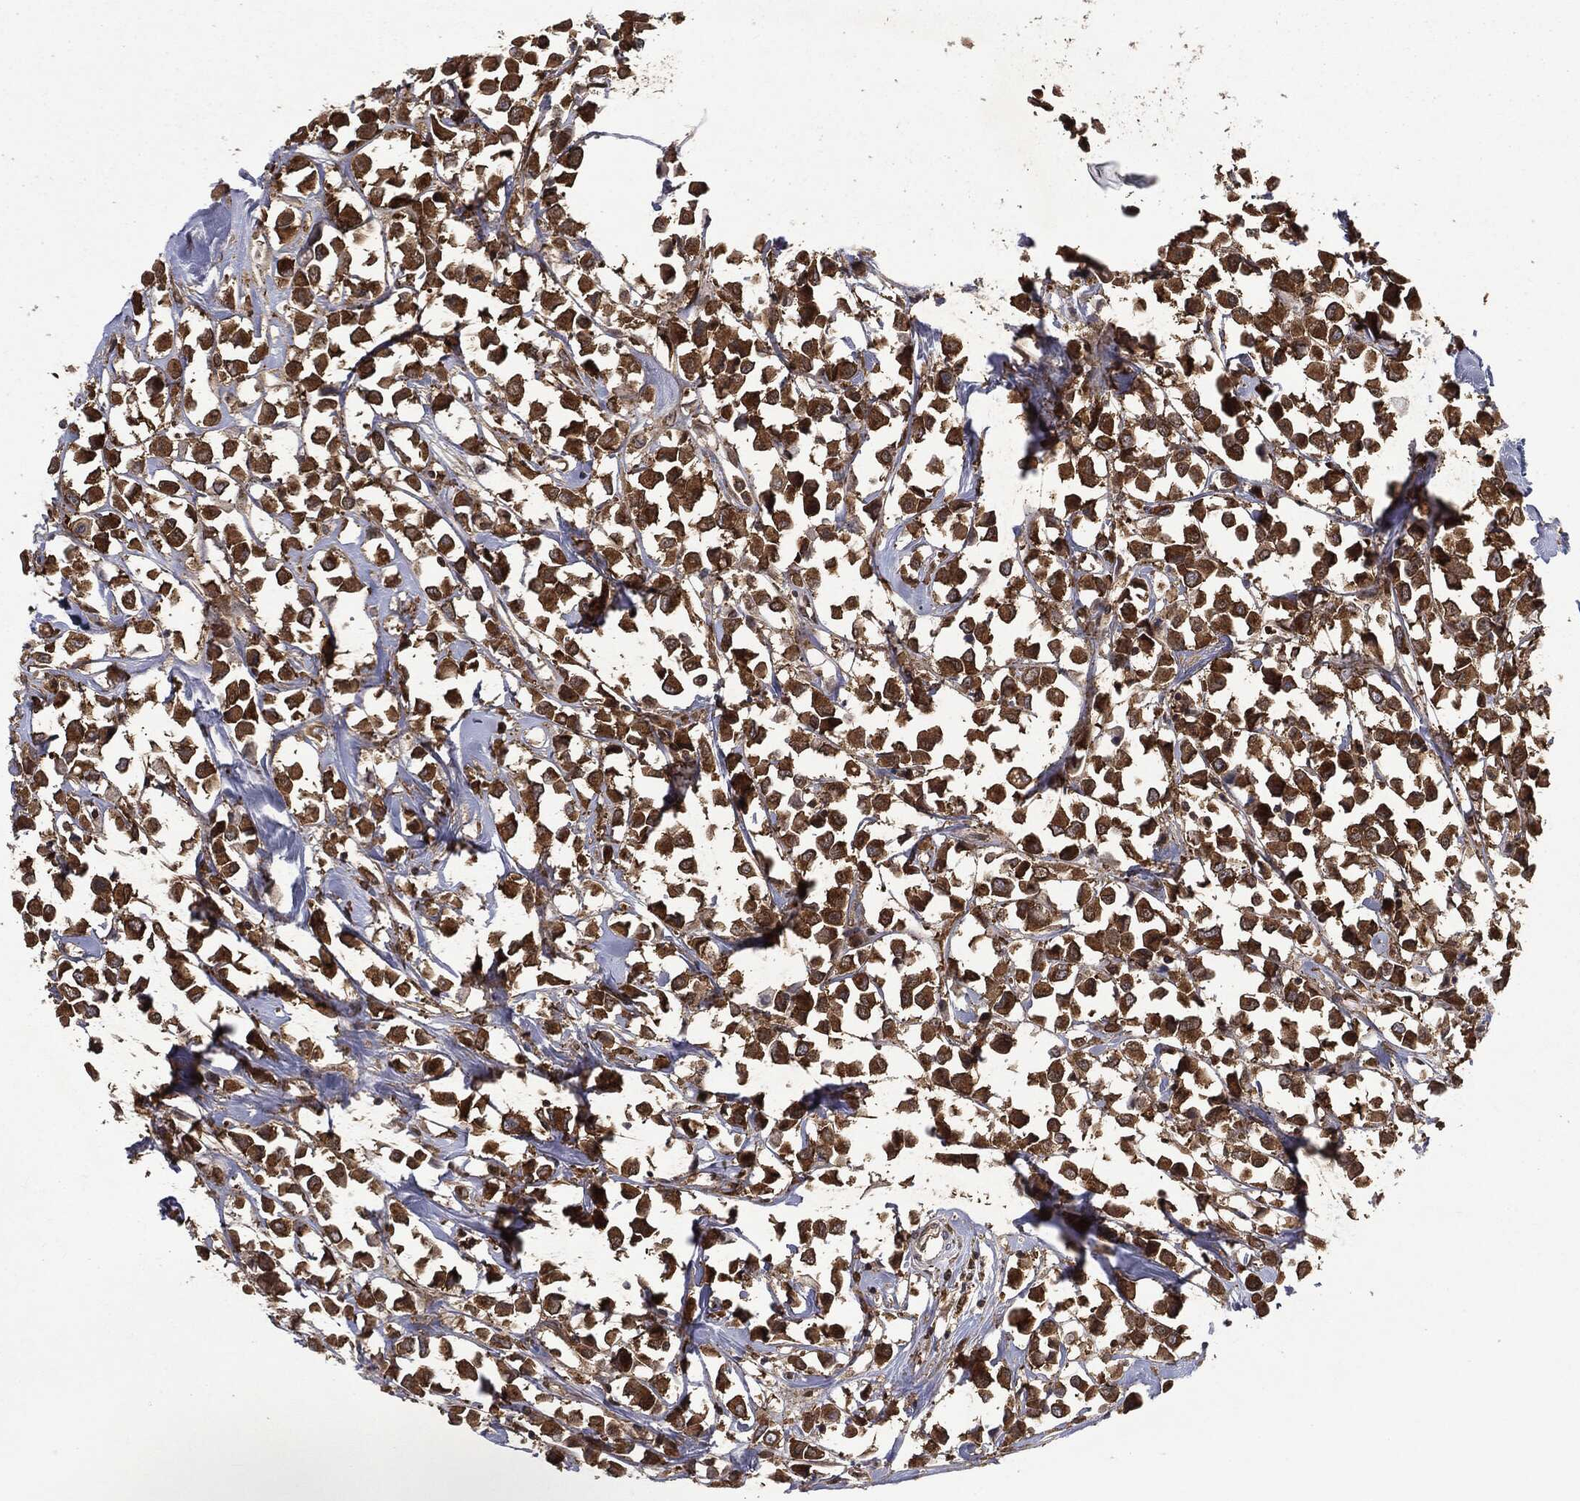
{"staining": {"intensity": "strong", "quantity": ">75%", "location": "cytoplasmic/membranous"}, "tissue": "breast cancer", "cell_type": "Tumor cells", "image_type": "cancer", "snomed": [{"axis": "morphology", "description": "Duct carcinoma"}, {"axis": "topography", "description": "Breast"}], "caption": "Breast cancer (intraductal carcinoma) stained with IHC demonstrates strong cytoplasmic/membranous positivity in about >75% of tumor cells.", "gene": "SNX5", "patient": {"sex": "female", "age": 61}}